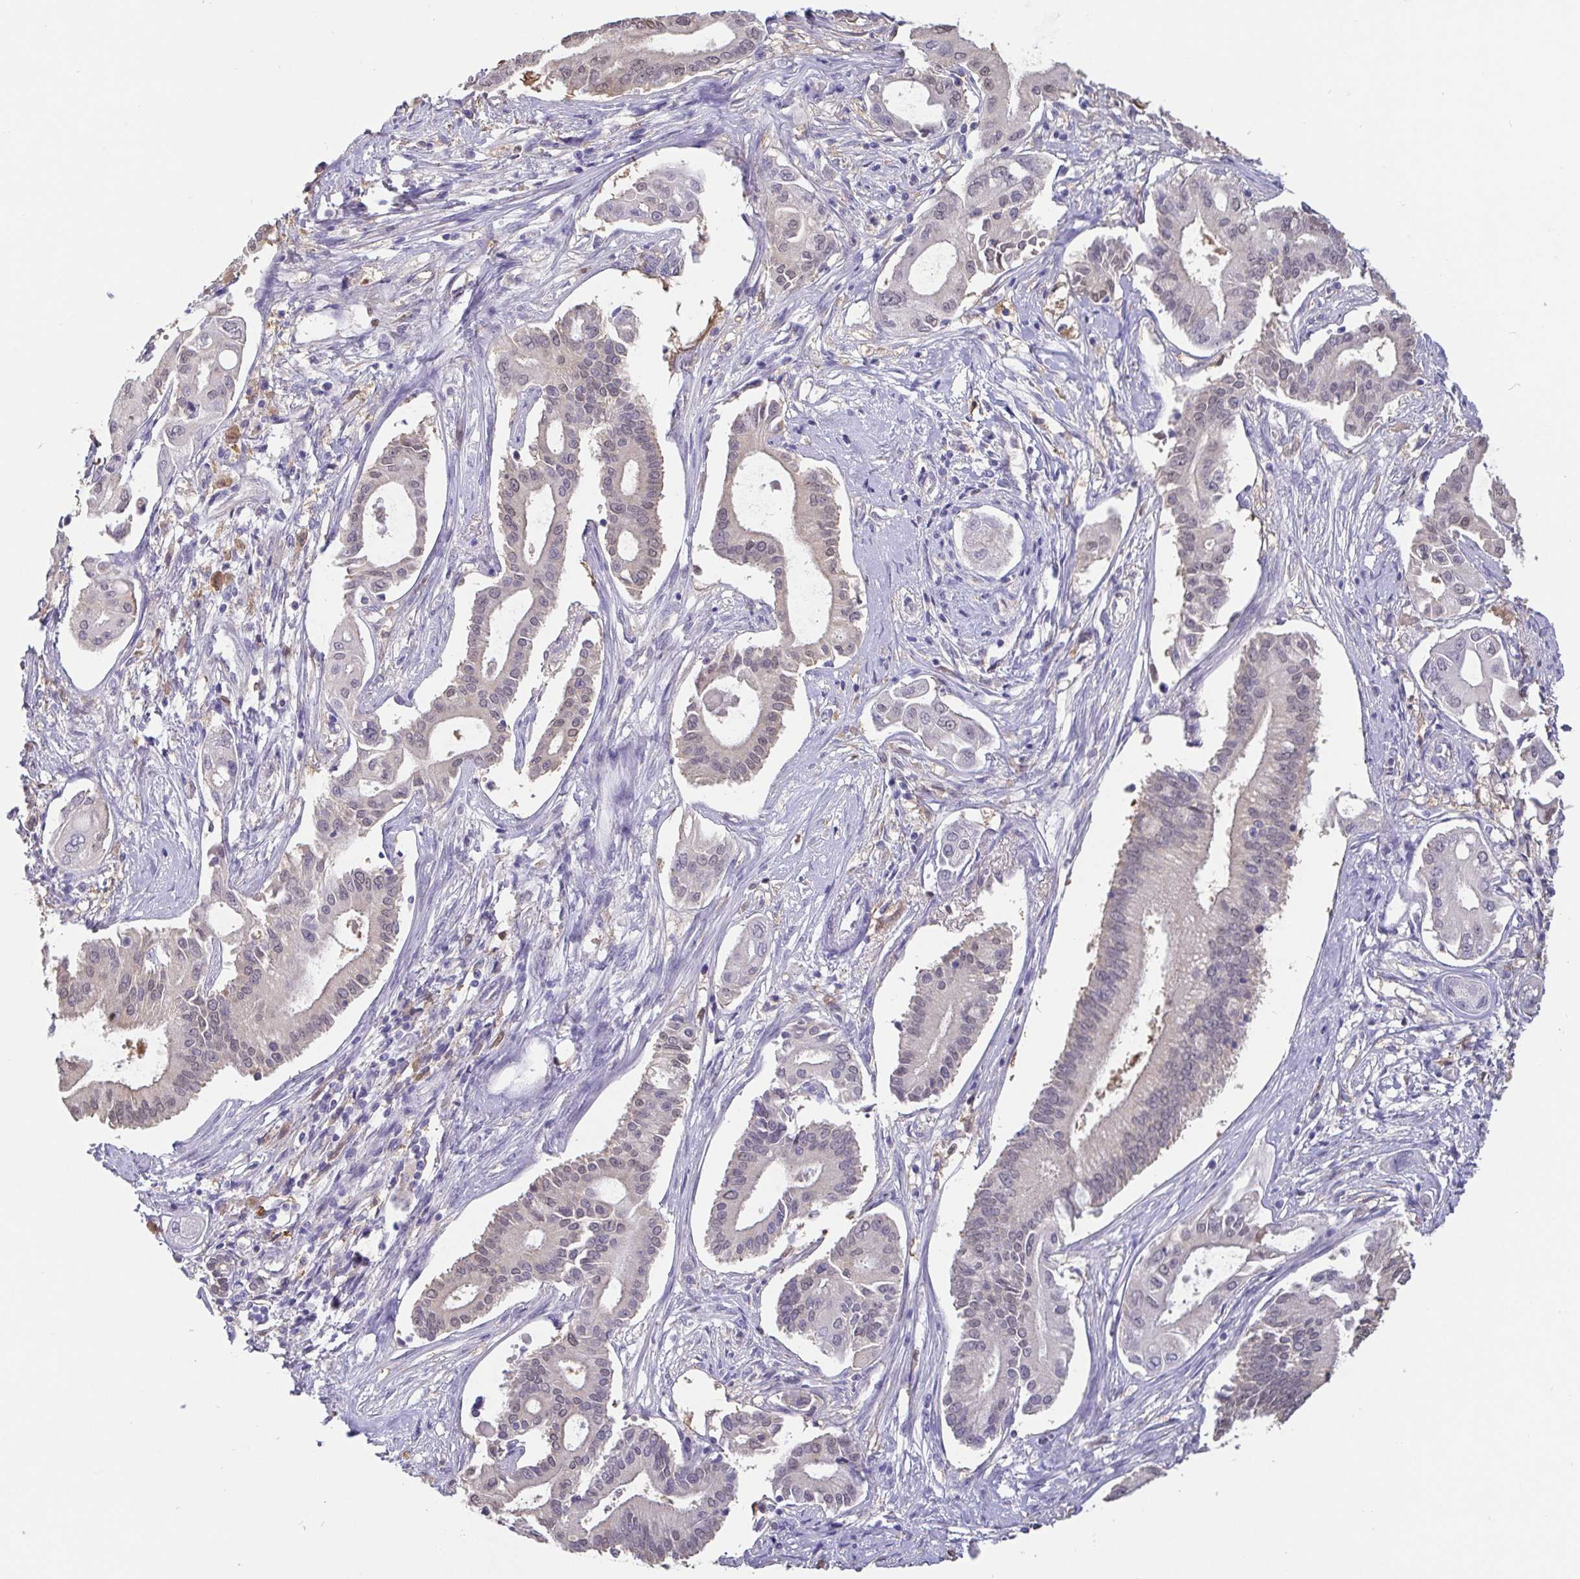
{"staining": {"intensity": "weak", "quantity": "<25%", "location": "nuclear"}, "tissue": "pancreatic cancer", "cell_type": "Tumor cells", "image_type": "cancer", "snomed": [{"axis": "morphology", "description": "Adenocarcinoma, NOS"}, {"axis": "topography", "description": "Pancreas"}], "caption": "Photomicrograph shows no protein positivity in tumor cells of pancreatic cancer tissue.", "gene": "IDH1", "patient": {"sex": "female", "age": 68}}